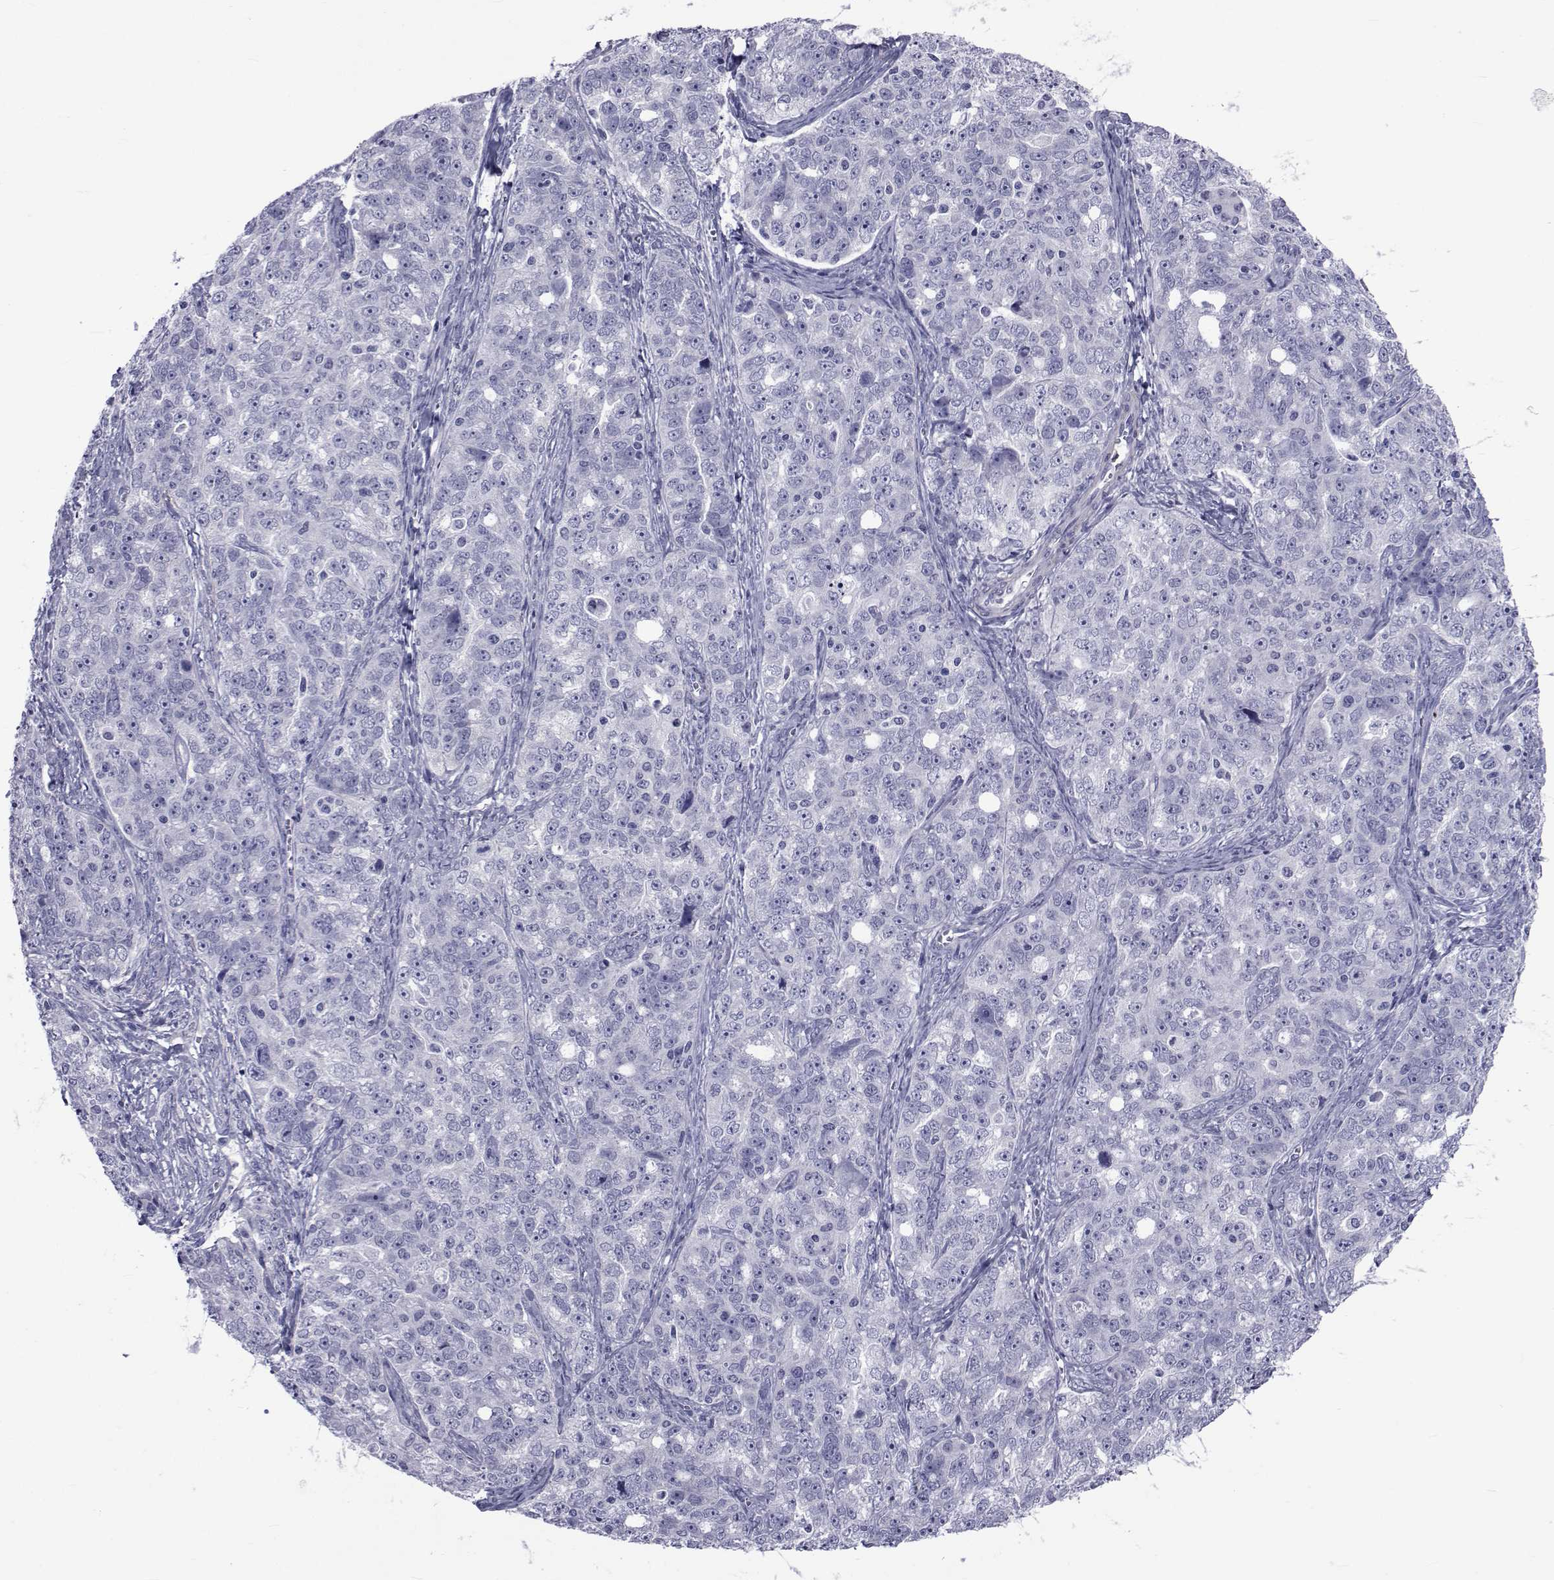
{"staining": {"intensity": "negative", "quantity": "none", "location": "none"}, "tissue": "ovarian cancer", "cell_type": "Tumor cells", "image_type": "cancer", "snomed": [{"axis": "morphology", "description": "Cystadenocarcinoma, serous, NOS"}, {"axis": "topography", "description": "Ovary"}], "caption": "Immunohistochemistry photomicrograph of human ovarian cancer (serous cystadenocarcinoma) stained for a protein (brown), which displays no staining in tumor cells.", "gene": "GKAP1", "patient": {"sex": "female", "age": 51}}